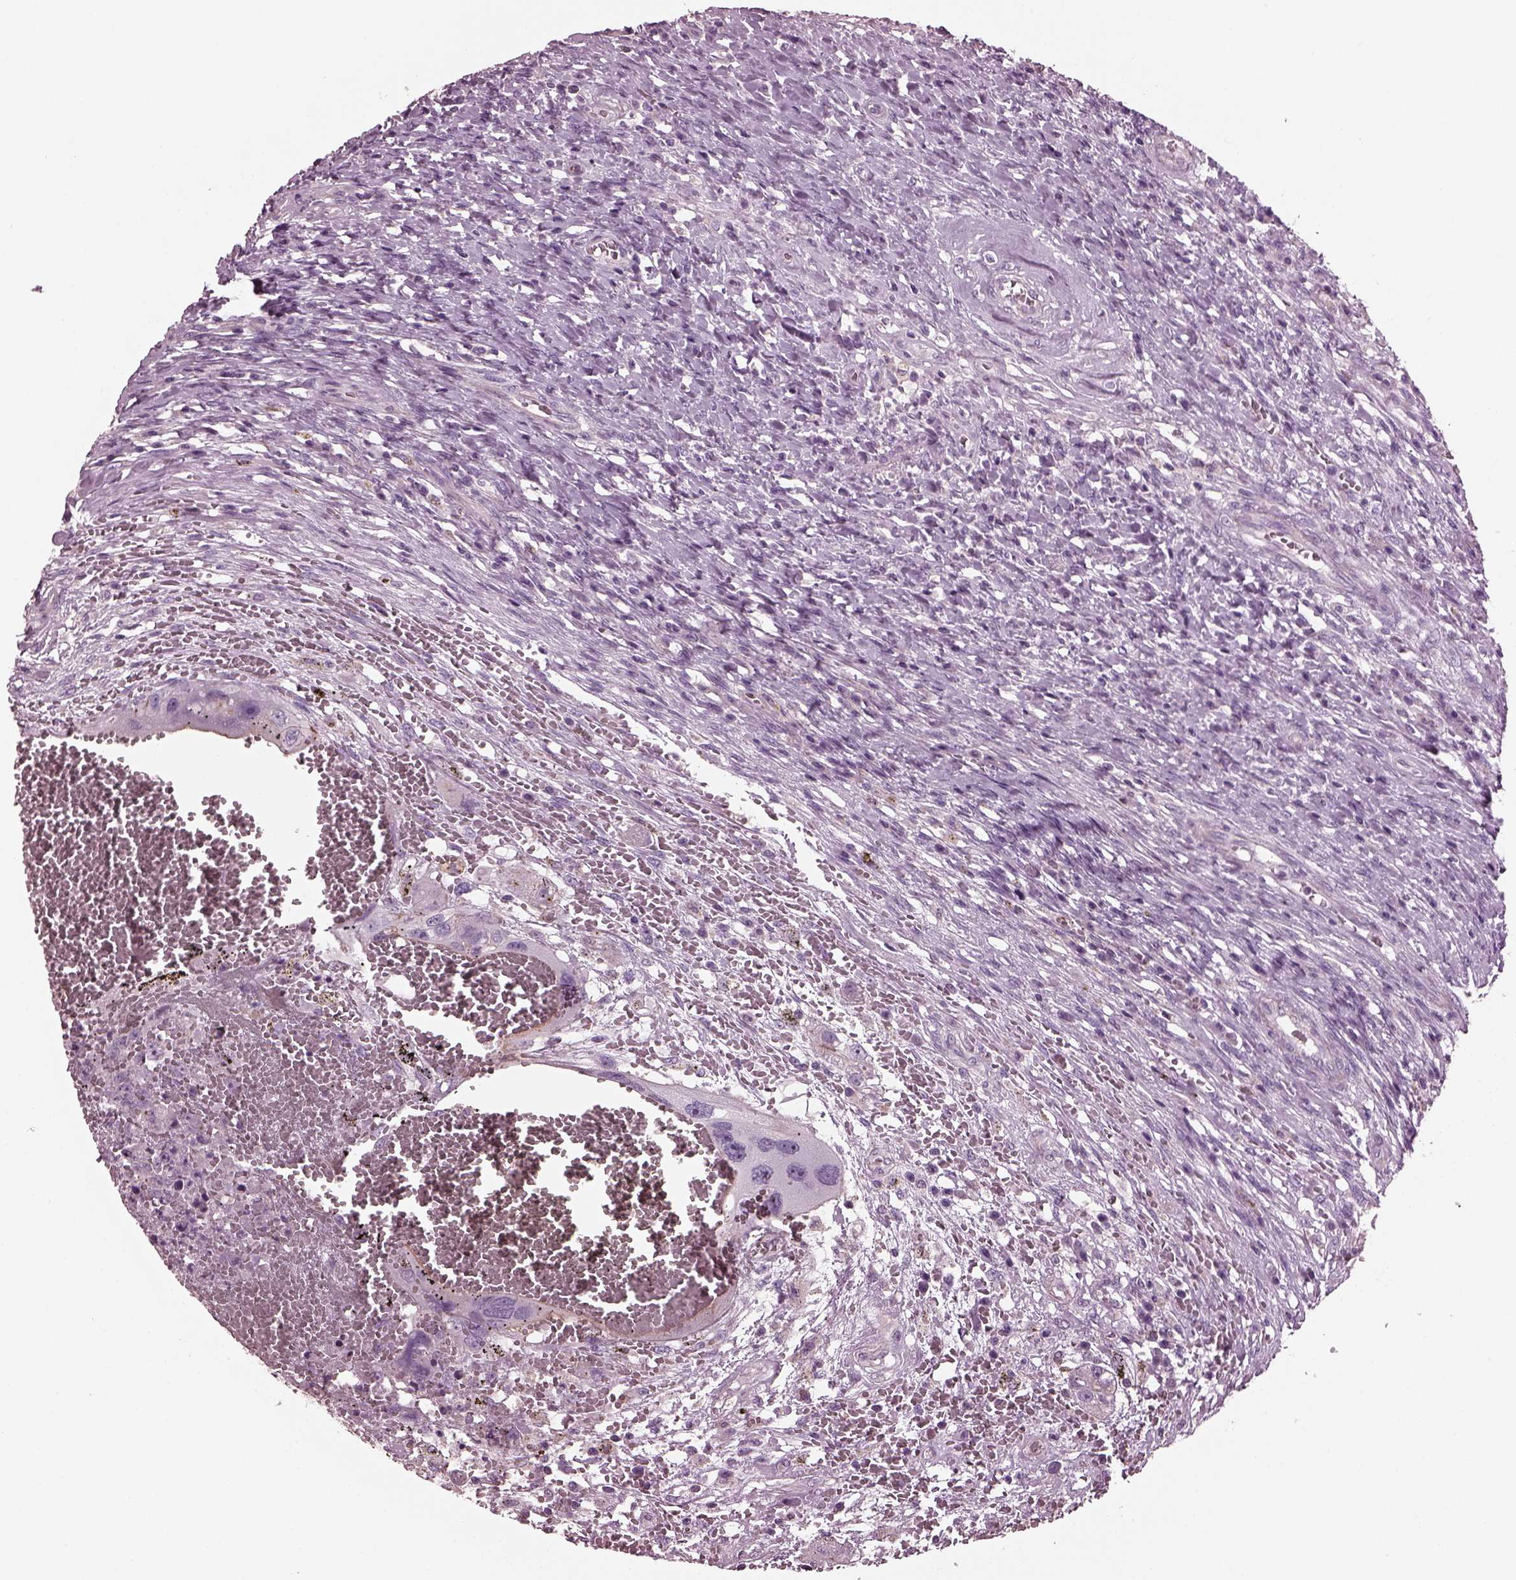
{"staining": {"intensity": "negative", "quantity": "none", "location": "none"}, "tissue": "testis cancer", "cell_type": "Tumor cells", "image_type": "cancer", "snomed": [{"axis": "morphology", "description": "Carcinoma, Embryonal, NOS"}, {"axis": "topography", "description": "Testis"}], "caption": "Image shows no protein expression in tumor cells of testis cancer tissue.", "gene": "GDF11", "patient": {"sex": "male", "age": 26}}